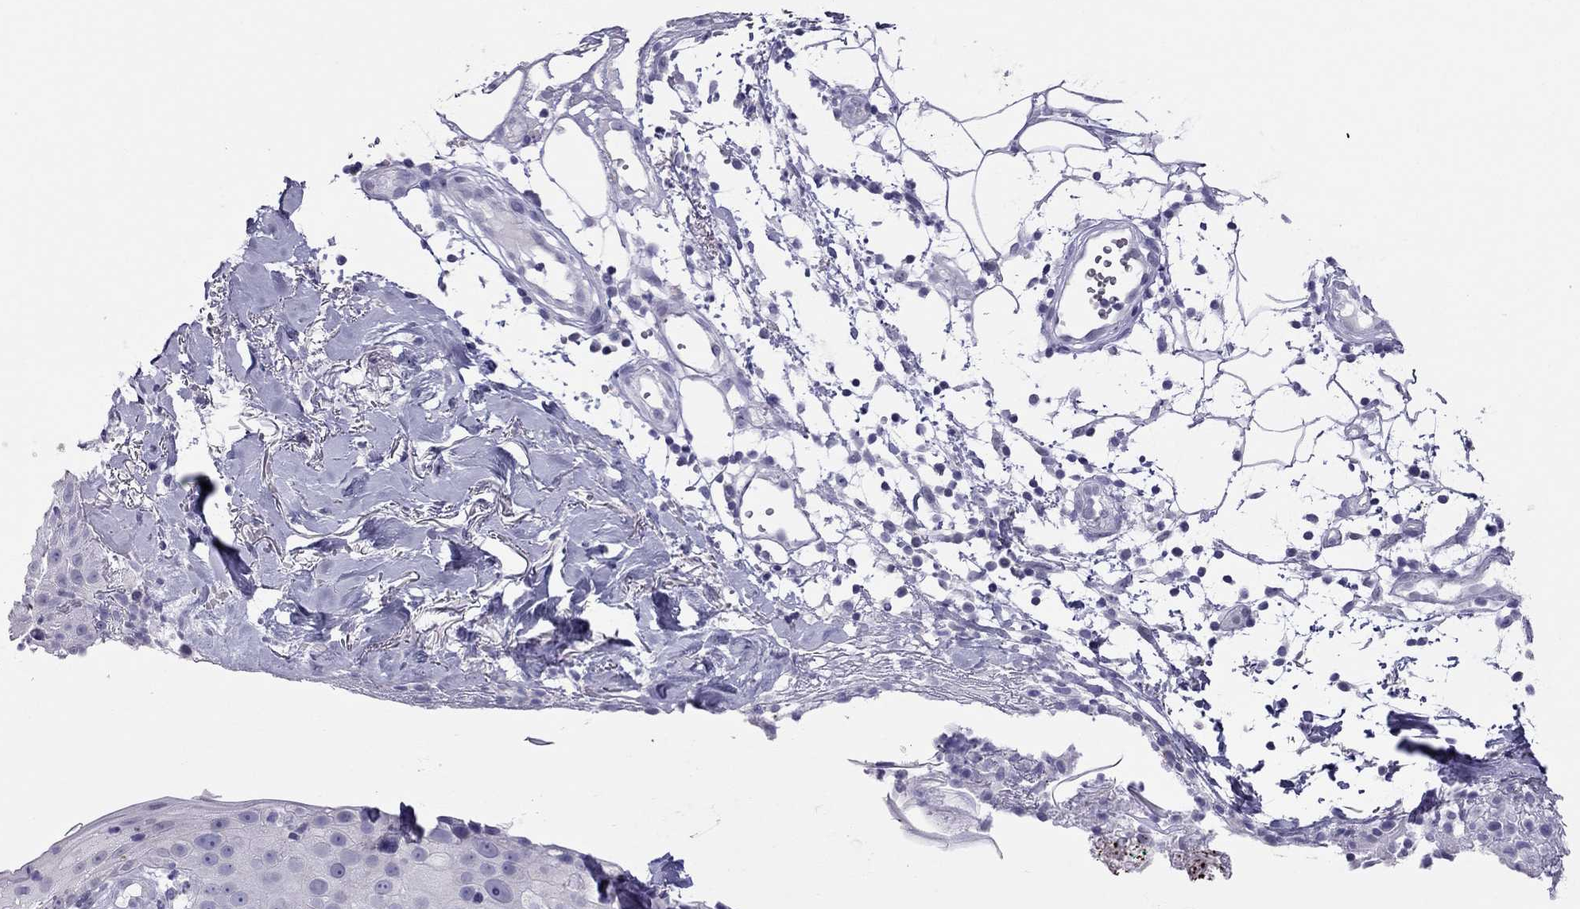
{"staining": {"intensity": "negative", "quantity": "none", "location": "none"}, "tissue": "skin cancer", "cell_type": "Tumor cells", "image_type": "cancer", "snomed": [{"axis": "morphology", "description": "Squamous cell carcinoma, NOS"}, {"axis": "topography", "description": "Skin"}], "caption": "A micrograph of skin squamous cell carcinoma stained for a protein shows no brown staining in tumor cells.", "gene": "TEX14", "patient": {"sex": "male", "age": 71}}